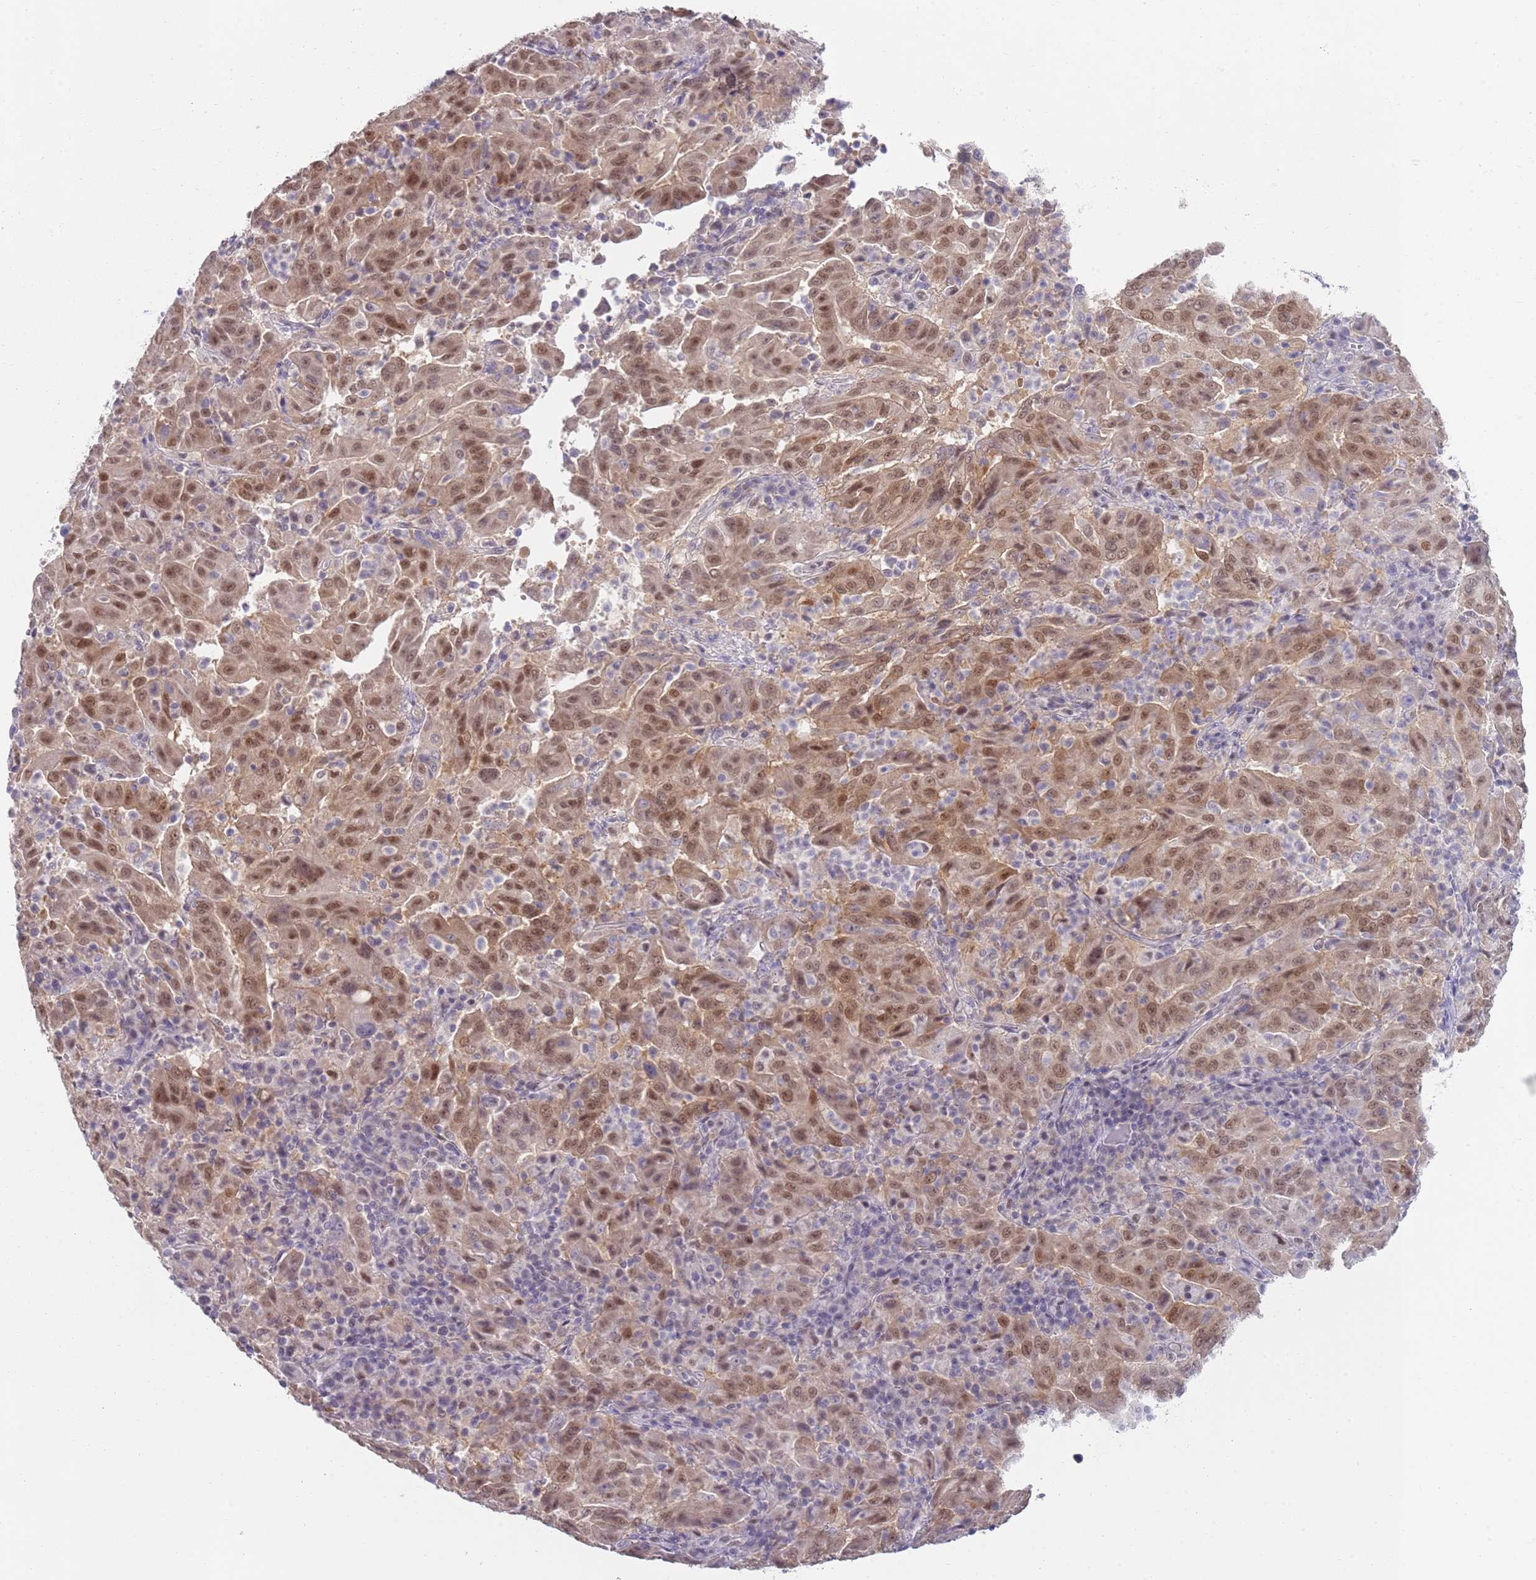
{"staining": {"intensity": "moderate", "quantity": ">75%", "location": "nuclear"}, "tissue": "pancreatic cancer", "cell_type": "Tumor cells", "image_type": "cancer", "snomed": [{"axis": "morphology", "description": "Adenocarcinoma, NOS"}, {"axis": "topography", "description": "Pancreas"}], "caption": "Pancreatic cancer (adenocarcinoma) was stained to show a protein in brown. There is medium levels of moderate nuclear staining in about >75% of tumor cells. The staining was performed using DAB to visualize the protein expression in brown, while the nuclei were stained in blue with hematoxylin (Magnification: 20x).", "gene": "SEPHS2", "patient": {"sex": "male", "age": 63}}